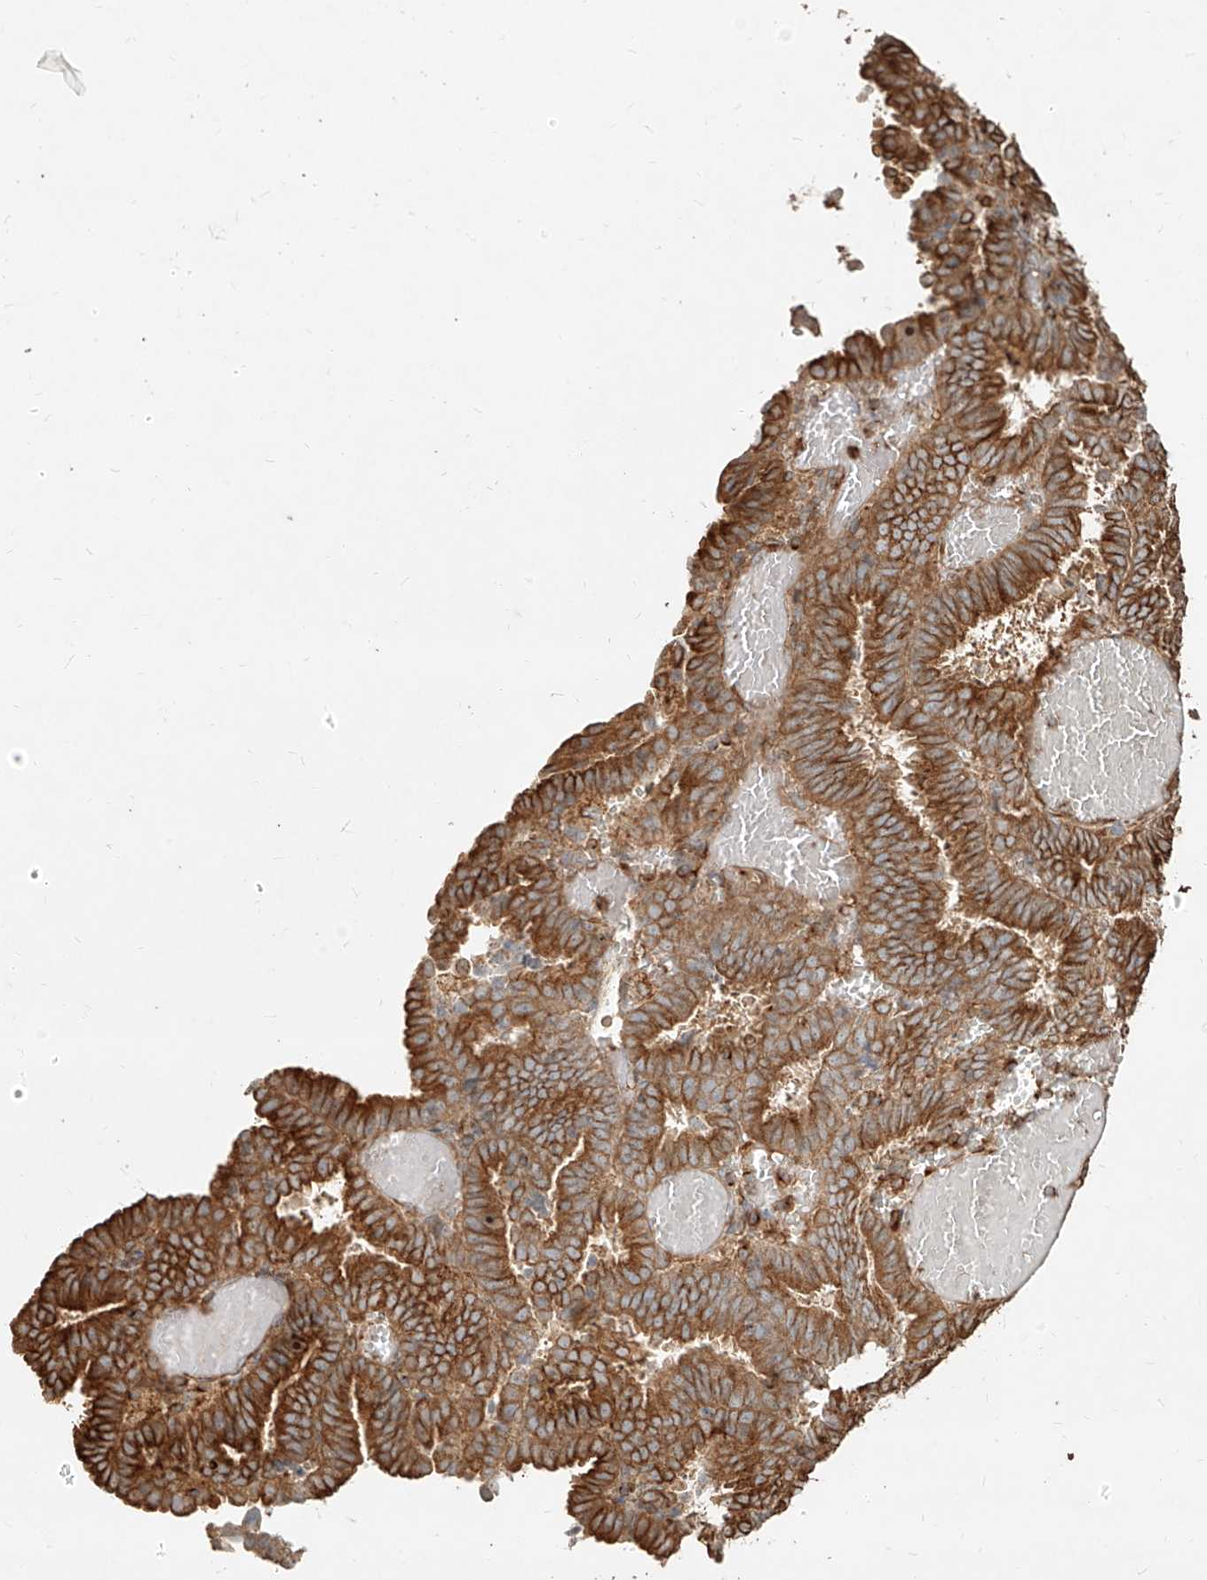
{"staining": {"intensity": "moderate", "quantity": ">75%", "location": "cytoplasmic/membranous"}, "tissue": "endometrial cancer", "cell_type": "Tumor cells", "image_type": "cancer", "snomed": [{"axis": "morphology", "description": "Adenocarcinoma, NOS"}, {"axis": "topography", "description": "Uterus"}], "caption": "There is medium levels of moderate cytoplasmic/membranous positivity in tumor cells of endometrial cancer, as demonstrated by immunohistochemical staining (brown color).", "gene": "EFNB1", "patient": {"sex": "female", "age": 83}}